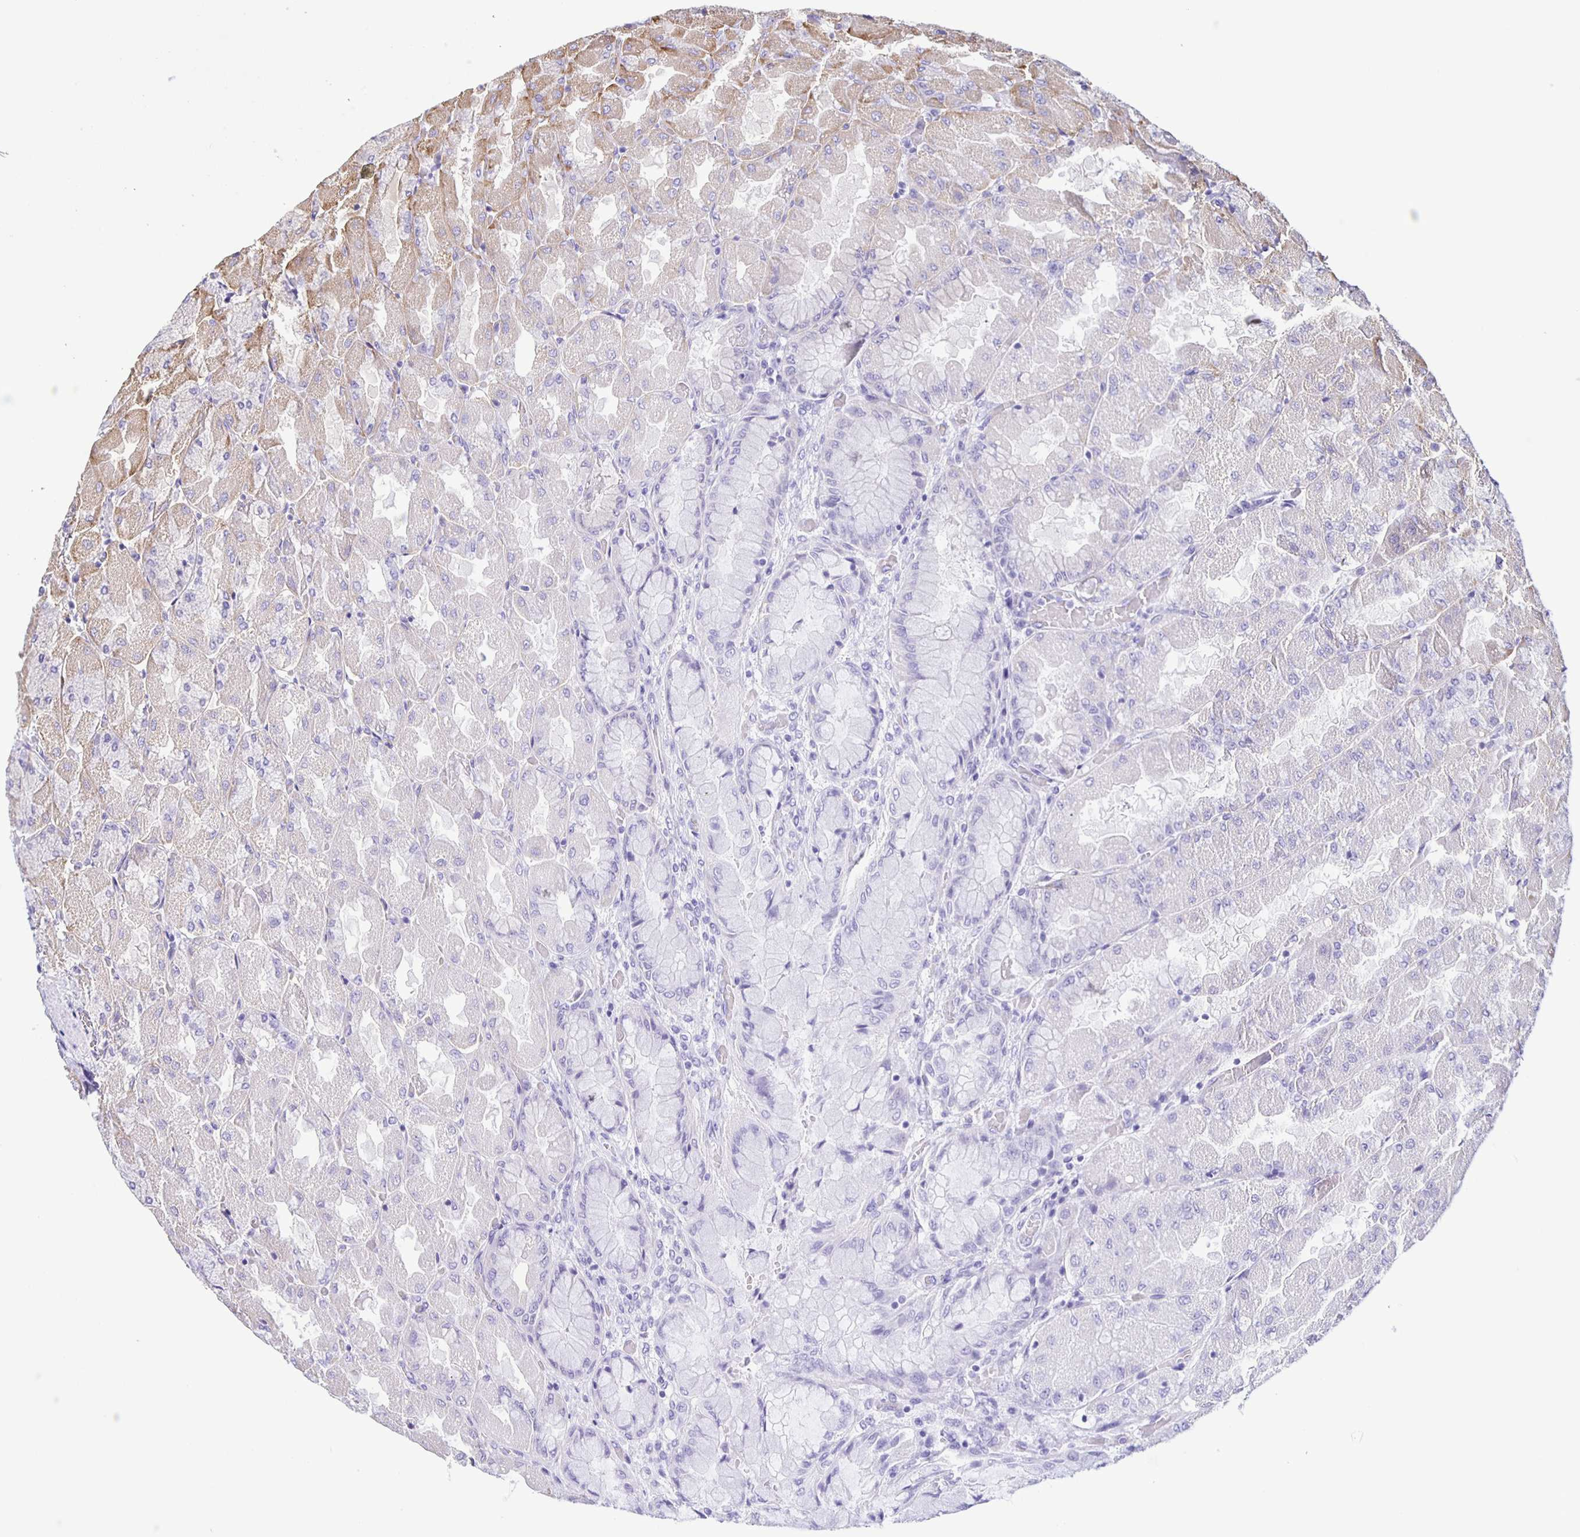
{"staining": {"intensity": "weak", "quantity": "<25%", "location": "cytoplasmic/membranous"}, "tissue": "stomach", "cell_type": "Glandular cells", "image_type": "normal", "snomed": [{"axis": "morphology", "description": "Normal tissue, NOS"}, {"axis": "topography", "description": "Stomach"}], "caption": "IHC photomicrograph of normal stomach: human stomach stained with DAB demonstrates no significant protein staining in glandular cells.", "gene": "BOLL", "patient": {"sex": "female", "age": 61}}